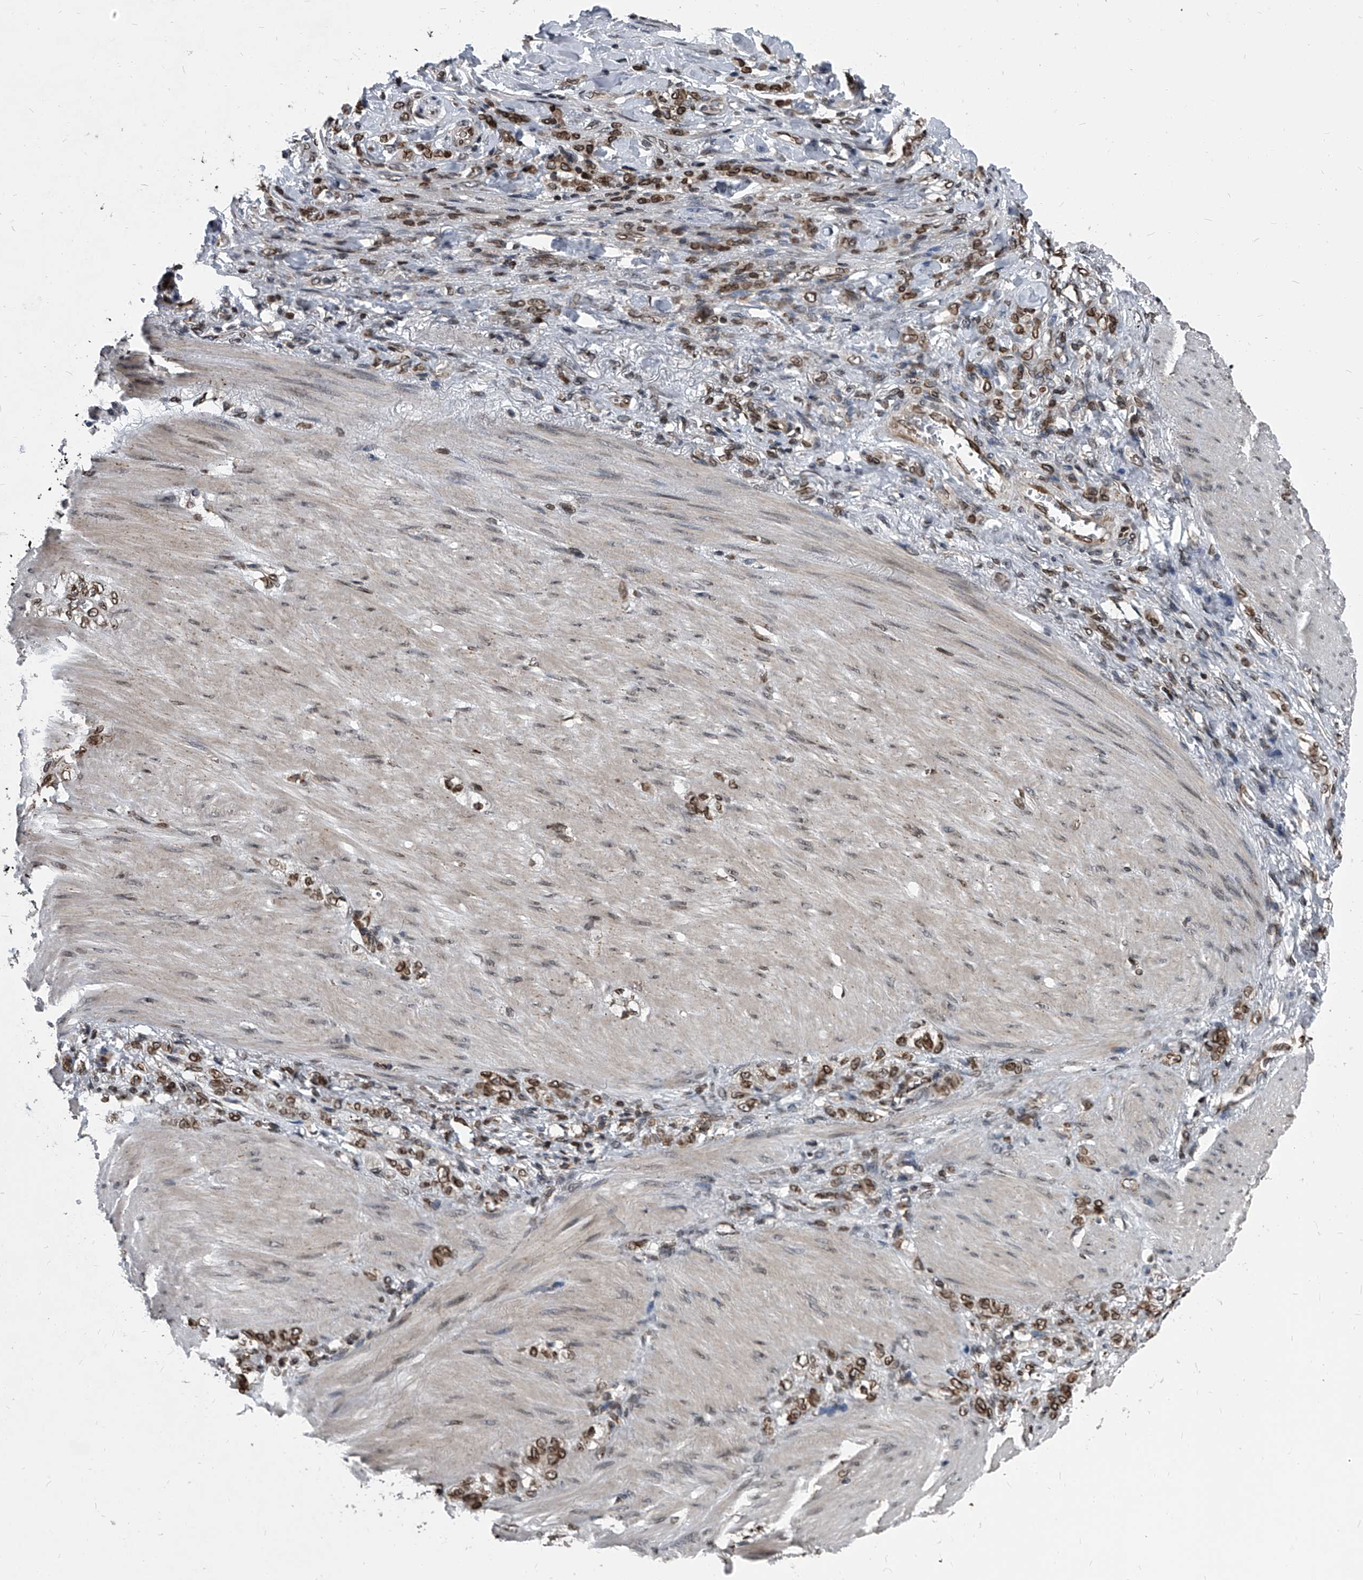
{"staining": {"intensity": "moderate", "quantity": ">75%", "location": "cytoplasmic/membranous,nuclear"}, "tissue": "stomach cancer", "cell_type": "Tumor cells", "image_type": "cancer", "snomed": [{"axis": "morphology", "description": "Normal tissue, NOS"}, {"axis": "morphology", "description": "Adenocarcinoma, NOS"}, {"axis": "topography", "description": "Stomach"}], "caption": "A brown stain labels moderate cytoplasmic/membranous and nuclear positivity of a protein in adenocarcinoma (stomach) tumor cells. Using DAB (brown) and hematoxylin (blue) stains, captured at high magnification using brightfield microscopy.", "gene": "PHF20", "patient": {"sex": "male", "age": 82}}